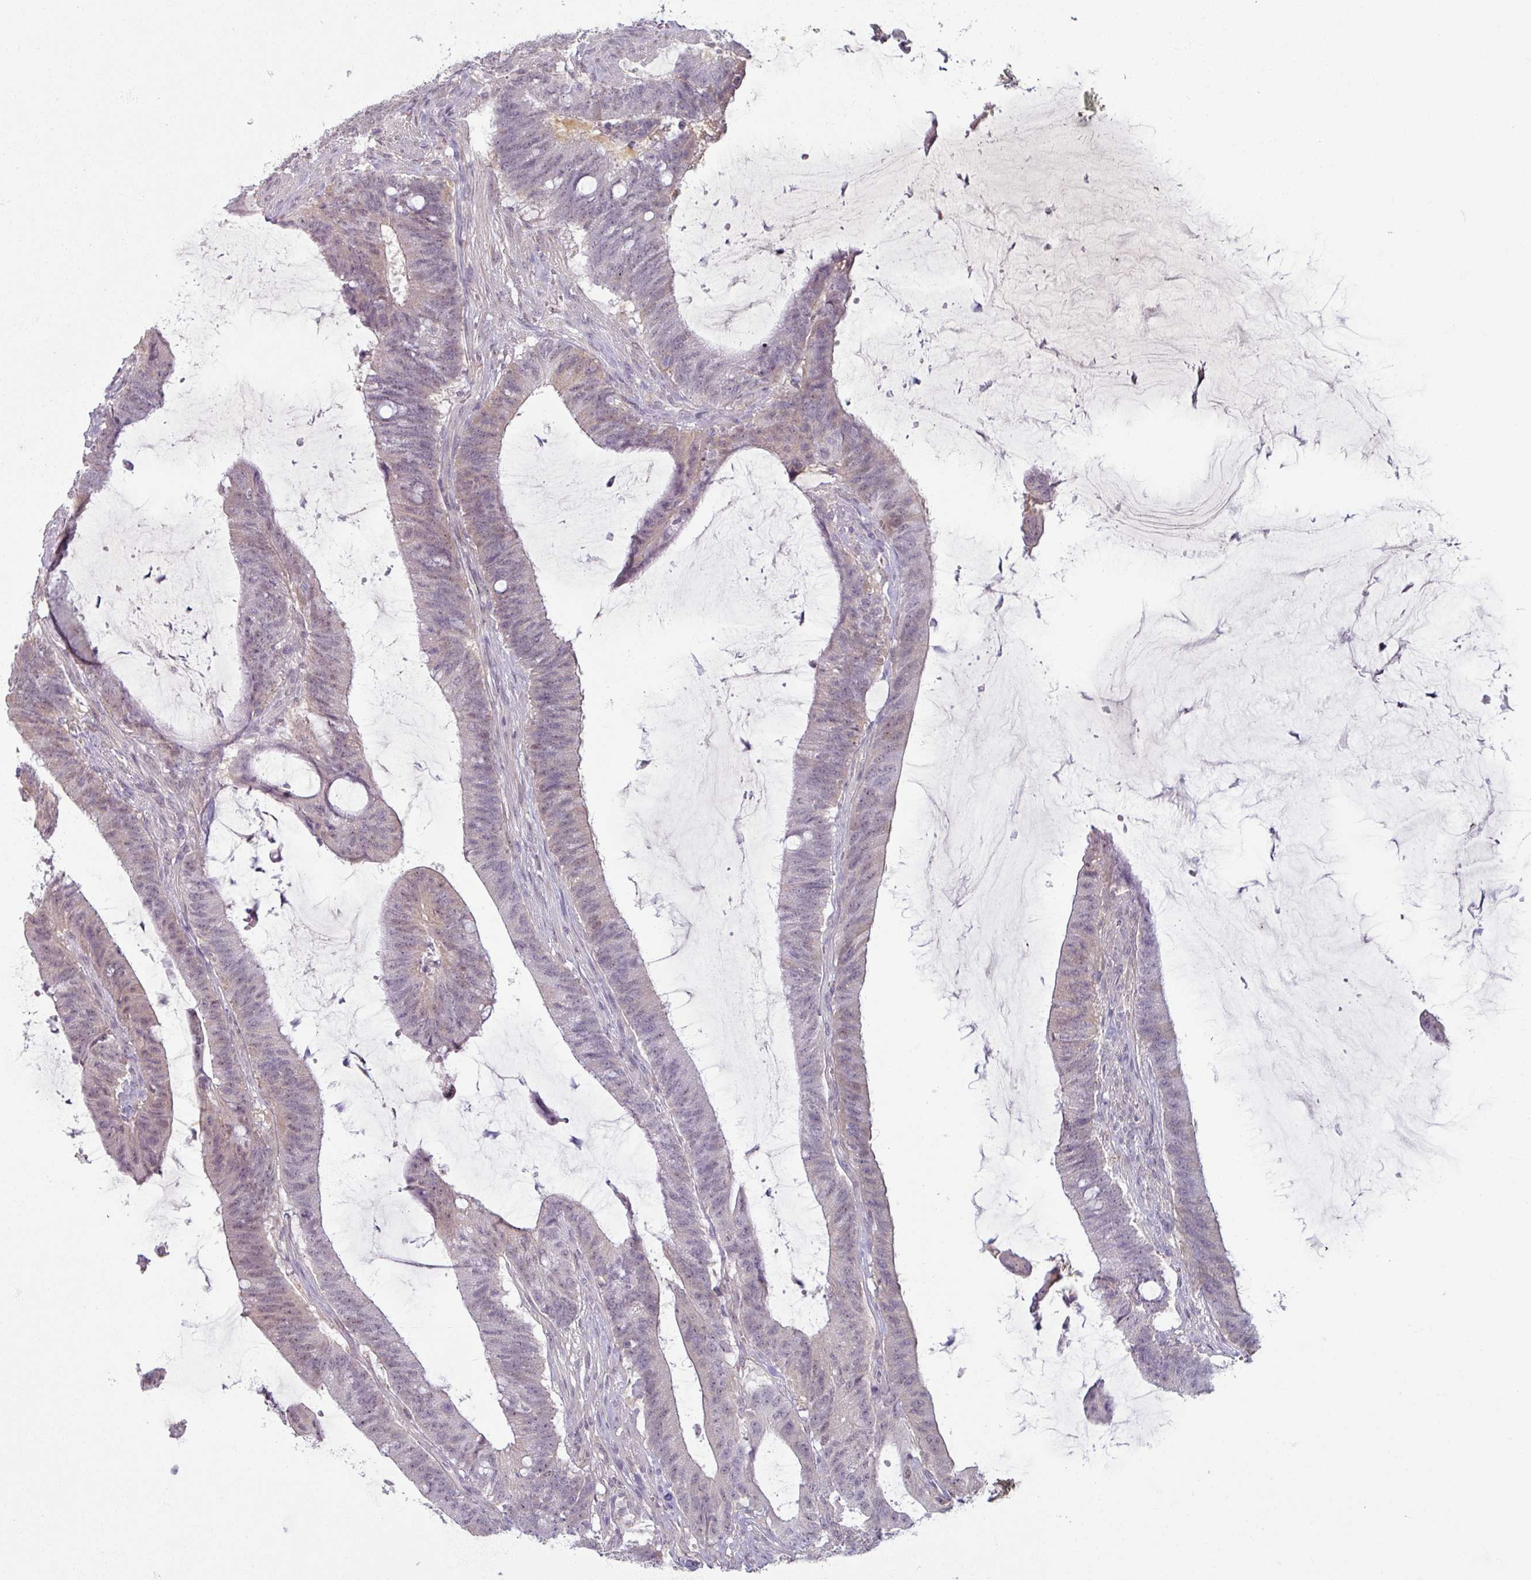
{"staining": {"intensity": "weak", "quantity": "25%-75%", "location": "nuclear"}, "tissue": "colorectal cancer", "cell_type": "Tumor cells", "image_type": "cancer", "snomed": [{"axis": "morphology", "description": "Adenocarcinoma, NOS"}, {"axis": "topography", "description": "Colon"}], "caption": "Colorectal cancer (adenocarcinoma) stained for a protein (brown) displays weak nuclear positive staining in about 25%-75% of tumor cells.", "gene": "UVSSA", "patient": {"sex": "female", "age": 43}}